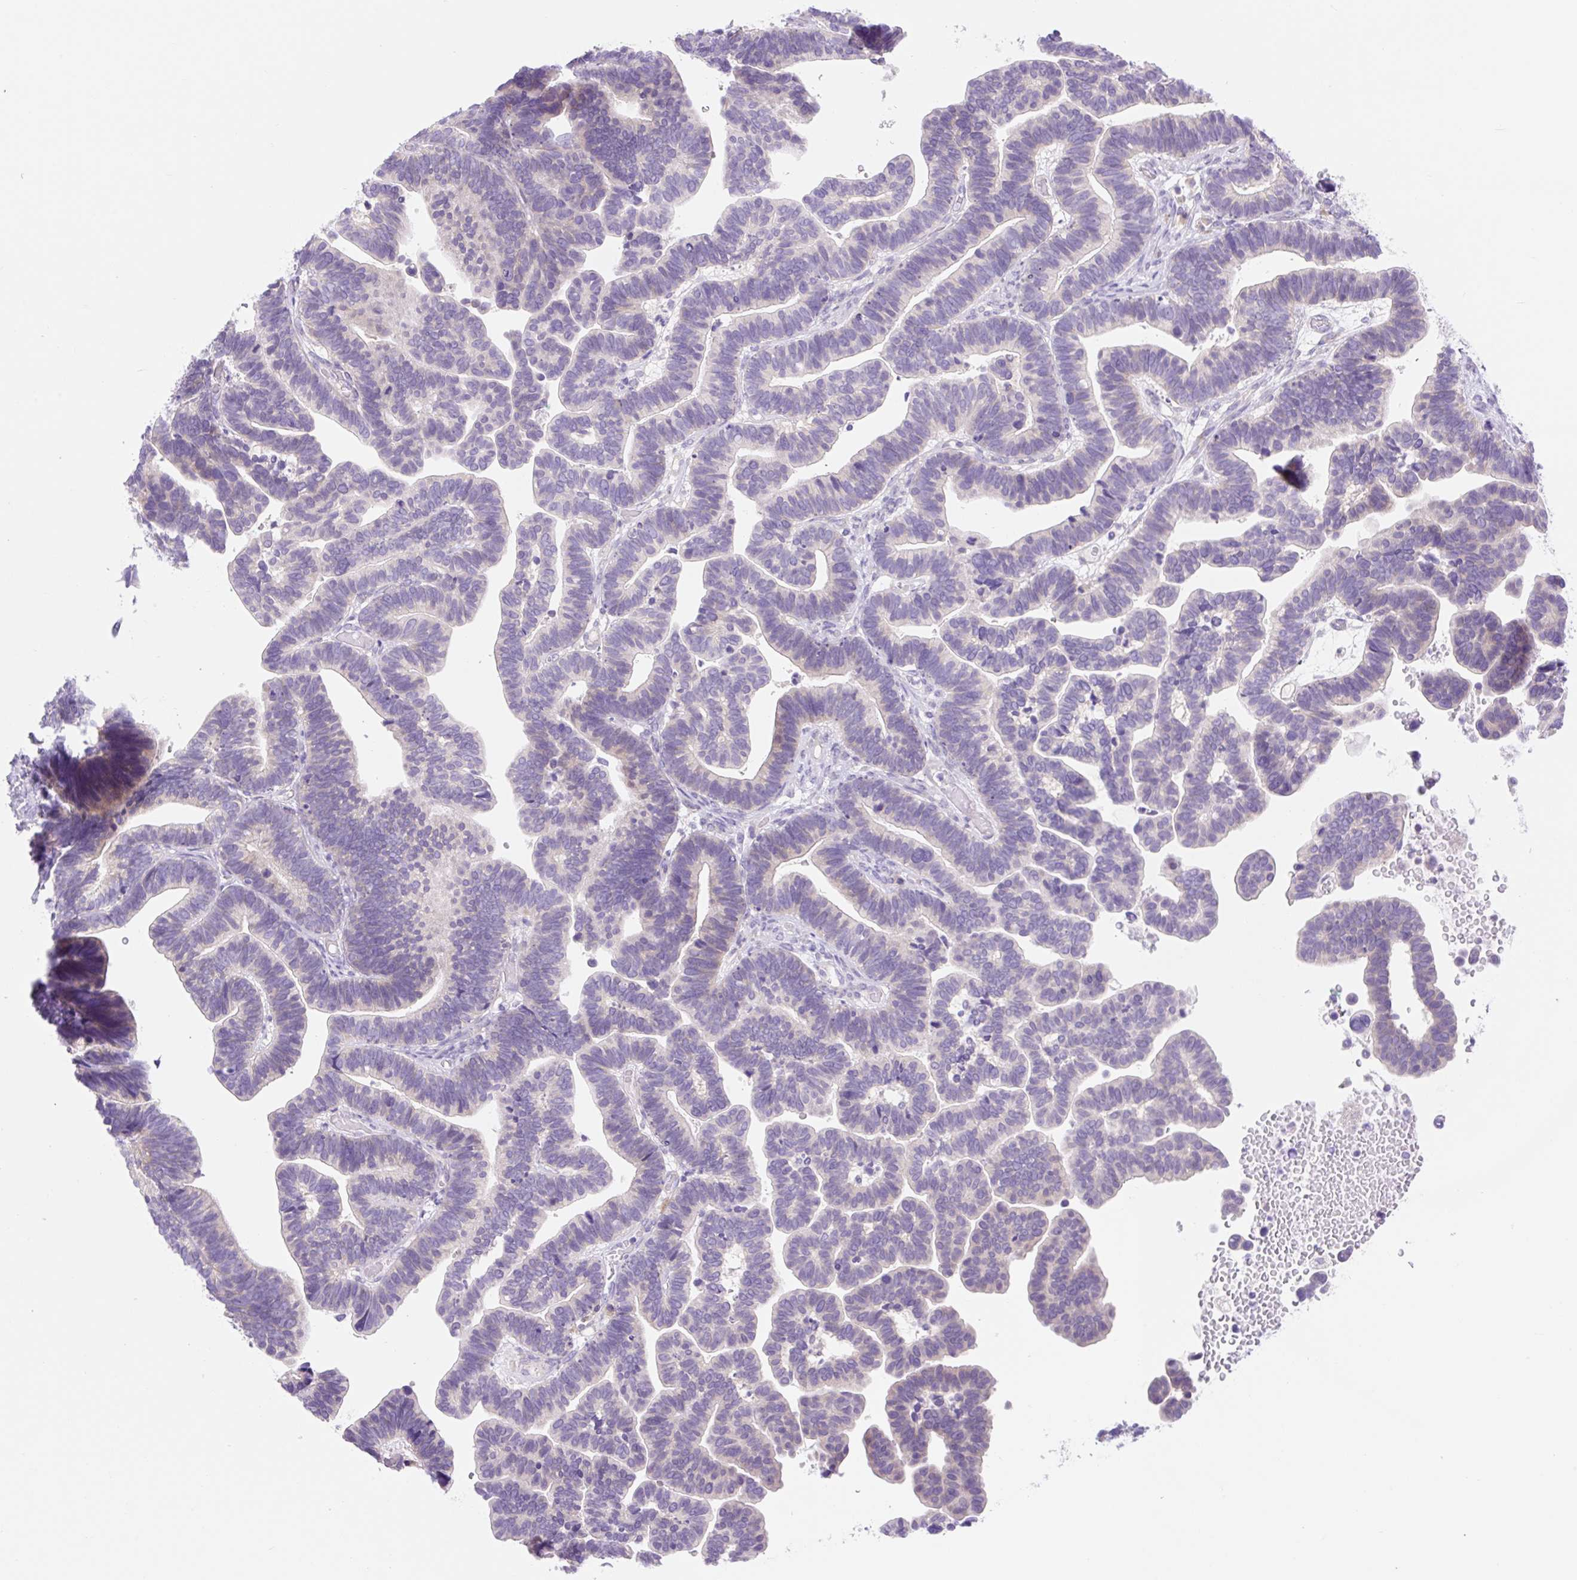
{"staining": {"intensity": "negative", "quantity": "none", "location": "none"}, "tissue": "ovarian cancer", "cell_type": "Tumor cells", "image_type": "cancer", "snomed": [{"axis": "morphology", "description": "Cystadenocarcinoma, serous, NOS"}, {"axis": "topography", "description": "Ovary"}], "caption": "DAB immunohistochemical staining of human ovarian serous cystadenocarcinoma reveals no significant positivity in tumor cells. (DAB (3,3'-diaminobenzidine) immunohistochemistry (IHC) with hematoxylin counter stain).", "gene": "CELF6", "patient": {"sex": "female", "age": 56}}